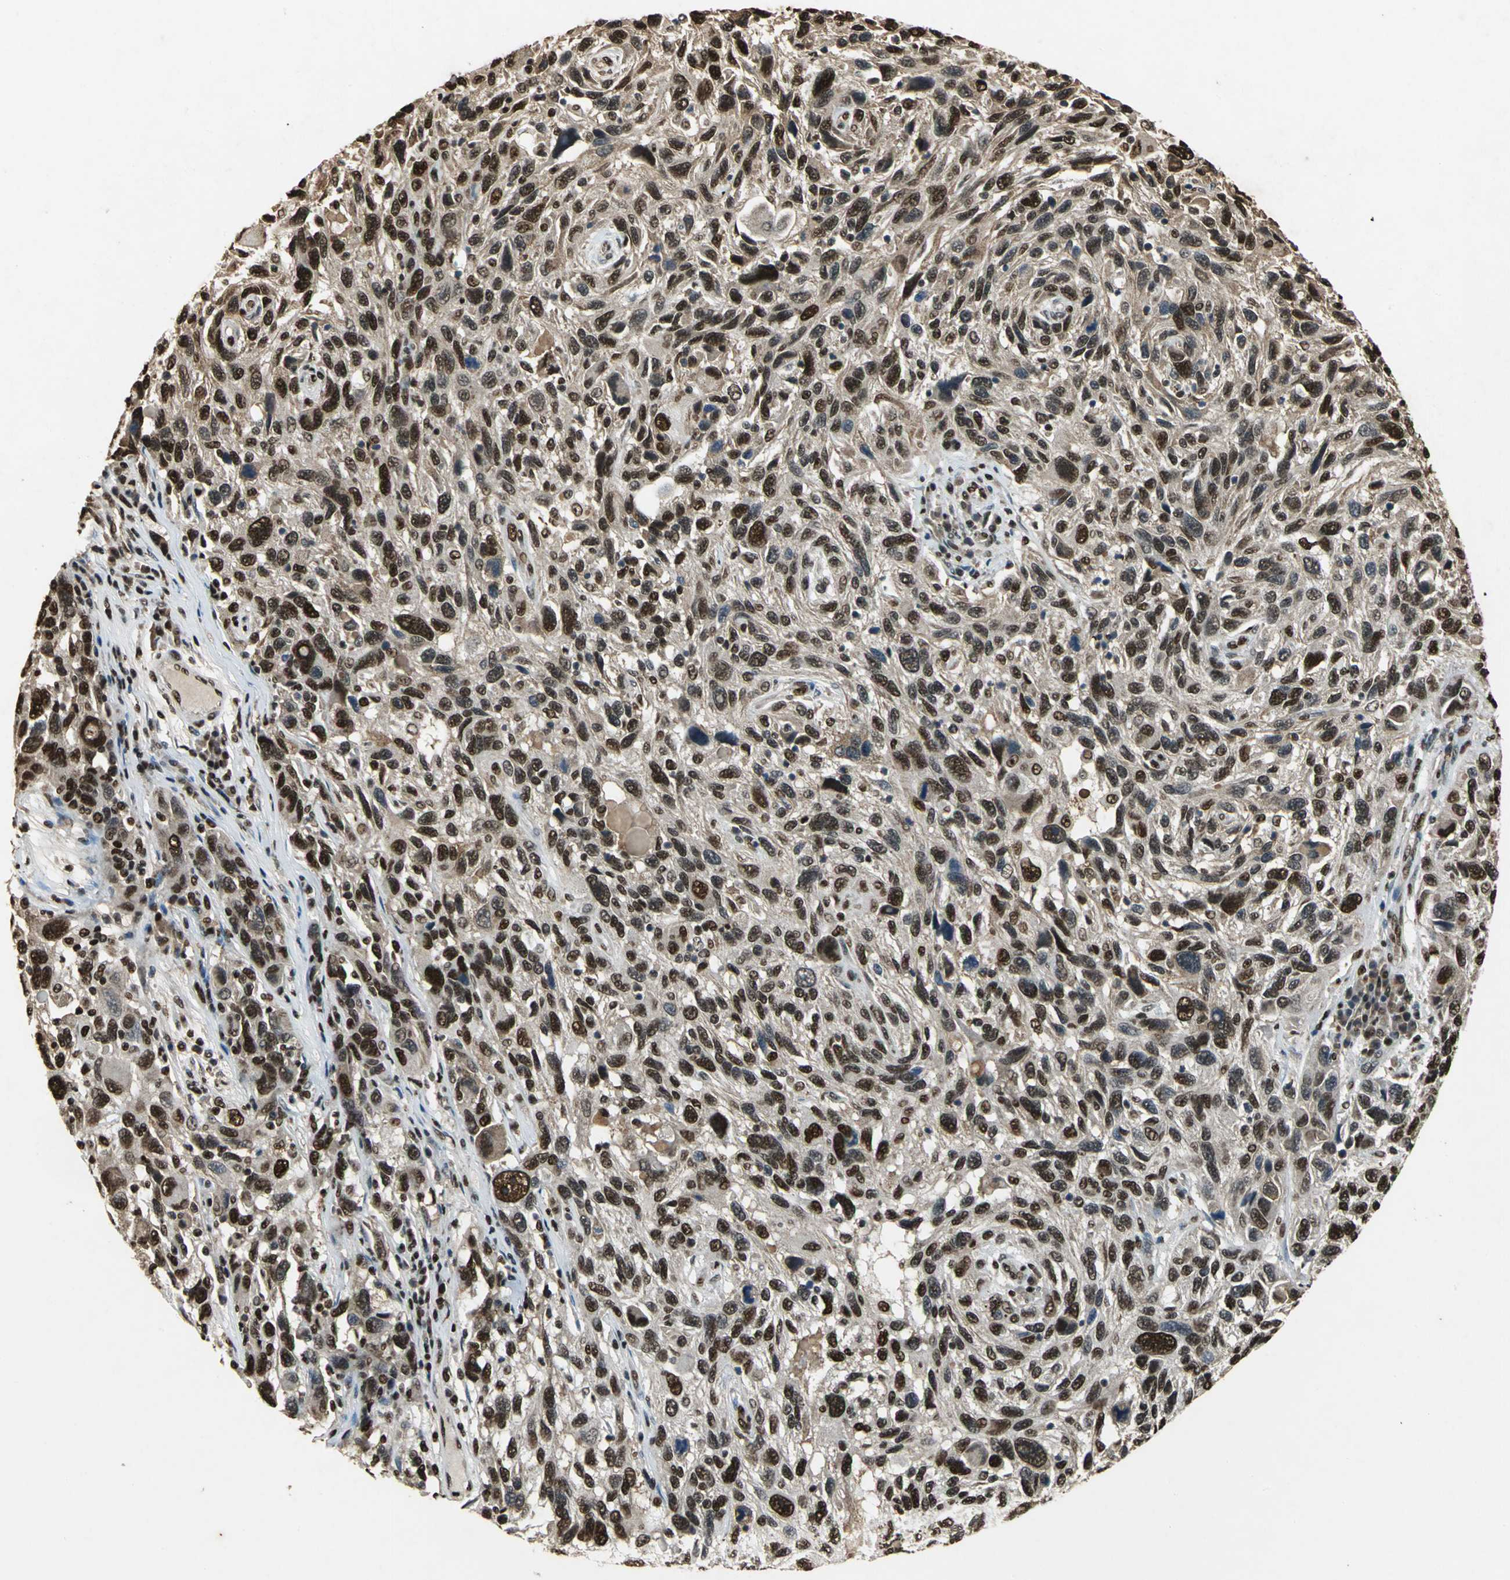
{"staining": {"intensity": "strong", "quantity": ">75%", "location": "nuclear"}, "tissue": "melanoma", "cell_type": "Tumor cells", "image_type": "cancer", "snomed": [{"axis": "morphology", "description": "Malignant melanoma, NOS"}, {"axis": "topography", "description": "Skin"}], "caption": "Immunohistochemical staining of human melanoma exhibits strong nuclear protein staining in about >75% of tumor cells. The staining was performed using DAB (3,3'-diaminobenzidine), with brown indicating positive protein expression. Nuclei are stained blue with hematoxylin.", "gene": "ANP32A", "patient": {"sex": "male", "age": 53}}